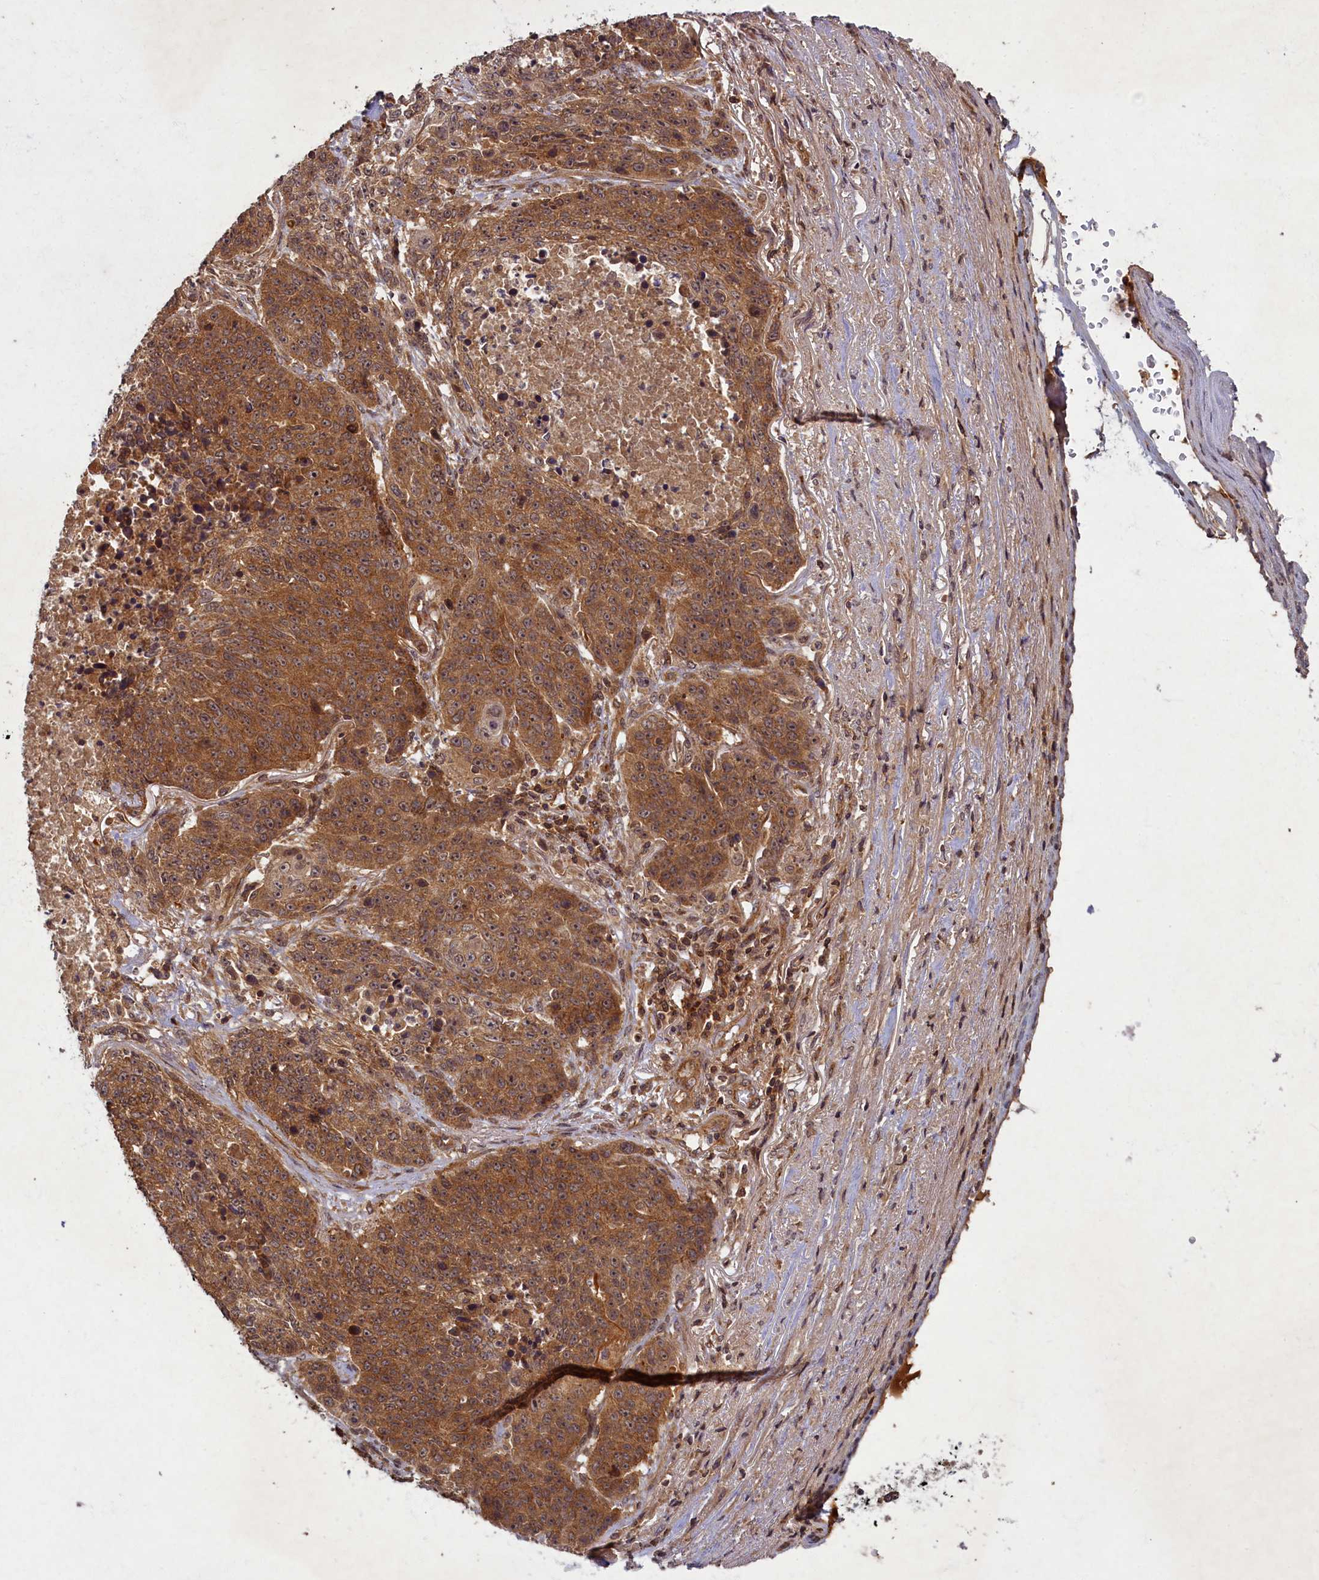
{"staining": {"intensity": "moderate", "quantity": ">75%", "location": "cytoplasmic/membranous,nuclear"}, "tissue": "lung cancer", "cell_type": "Tumor cells", "image_type": "cancer", "snomed": [{"axis": "morphology", "description": "Normal tissue, NOS"}, {"axis": "morphology", "description": "Squamous cell carcinoma, NOS"}, {"axis": "topography", "description": "Lymph node"}, {"axis": "topography", "description": "Lung"}], "caption": "Immunohistochemical staining of squamous cell carcinoma (lung) reveals medium levels of moderate cytoplasmic/membranous and nuclear staining in about >75% of tumor cells.", "gene": "BICD1", "patient": {"sex": "male", "age": 66}}